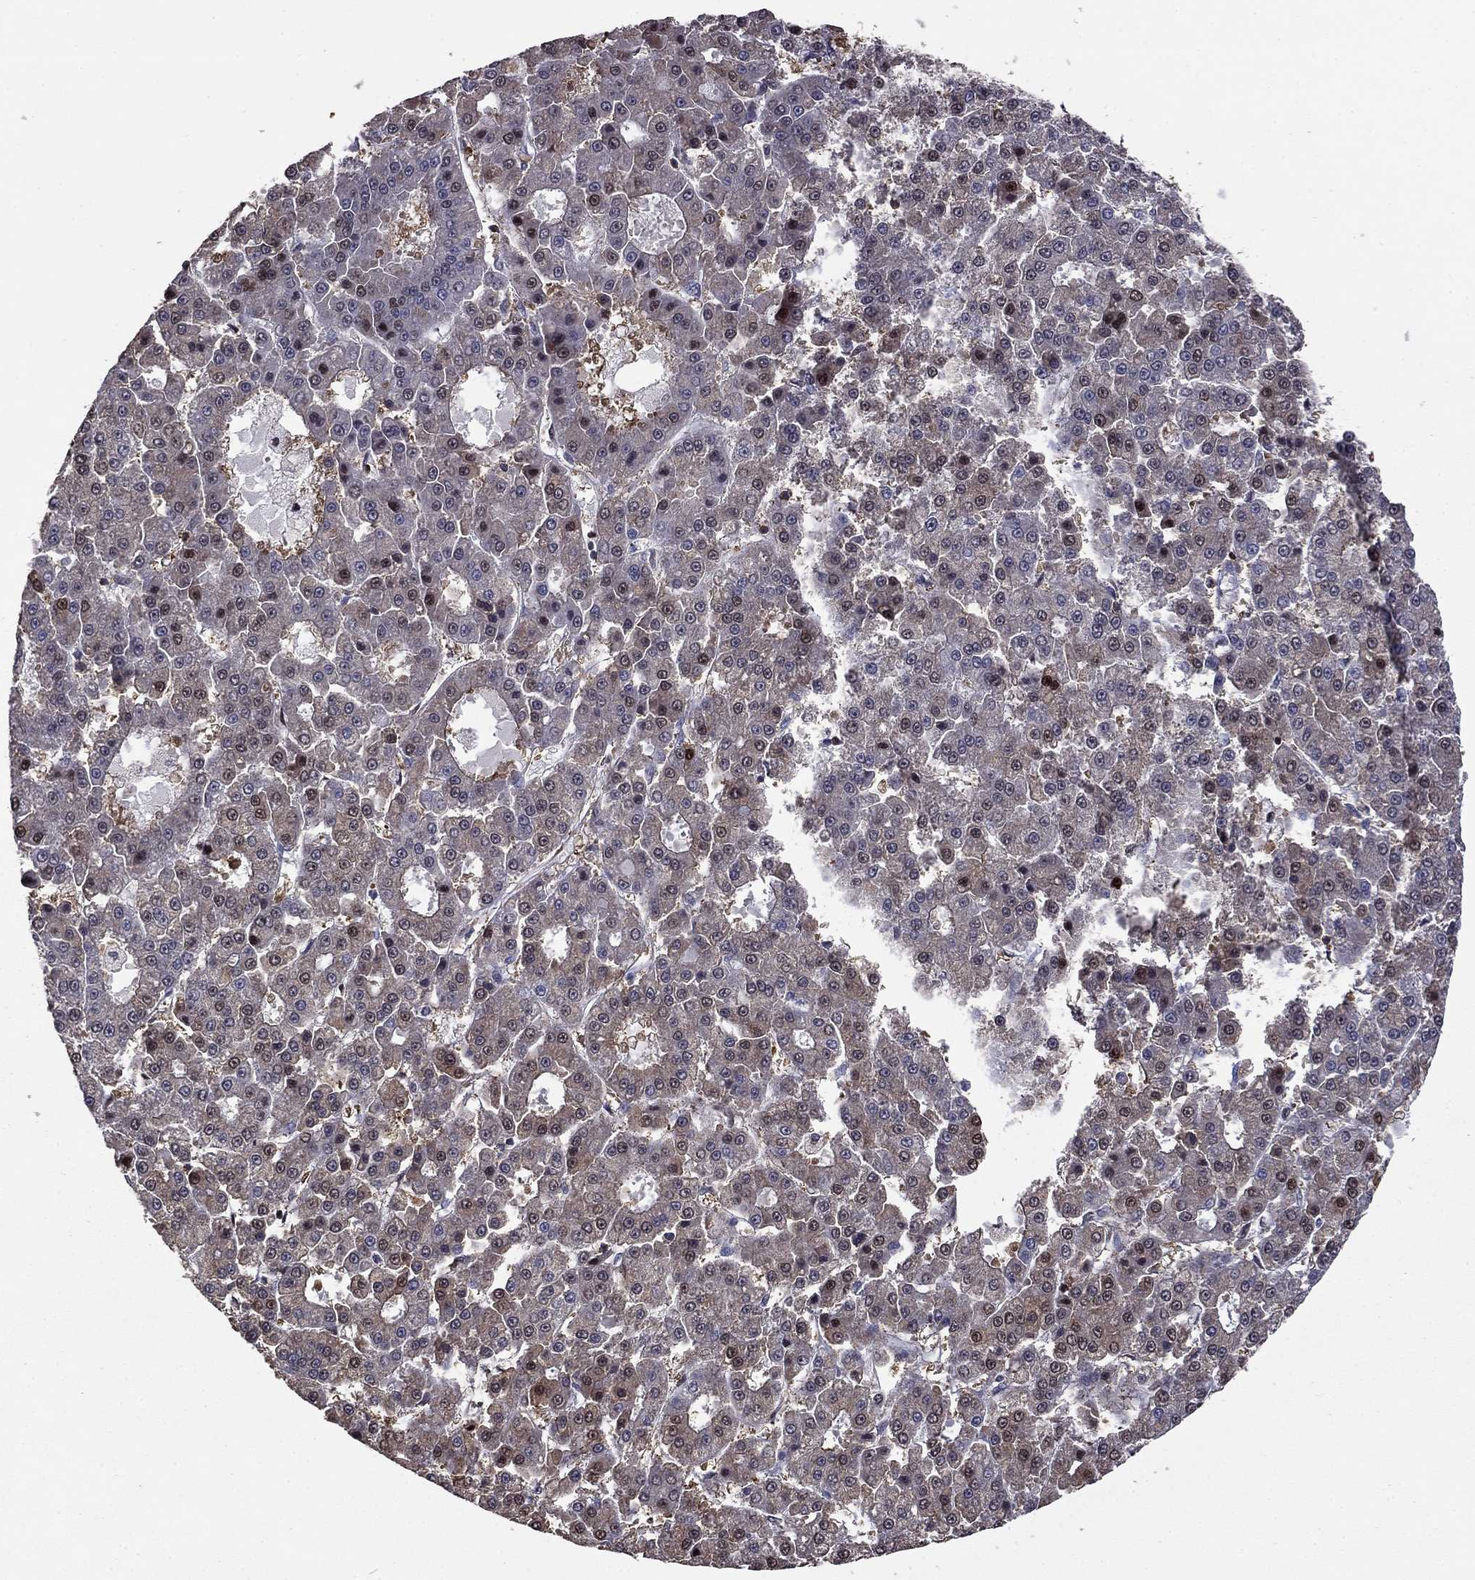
{"staining": {"intensity": "moderate", "quantity": "<25%", "location": "nuclear"}, "tissue": "liver cancer", "cell_type": "Tumor cells", "image_type": "cancer", "snomed": [{"axis": "morphology", "description": "Carcinoma, Hepatocellular, NOS"}, {"axis": "topography", "description": "Liver"}], "caption": "Immunohistochemical staining of hepatocellular carcinoma (liver) reveals moderate nuclear protein staining in about <25% of tumor cells.", "gene": "APPBP2", "patient": {"sex": "male", "age": 70}}